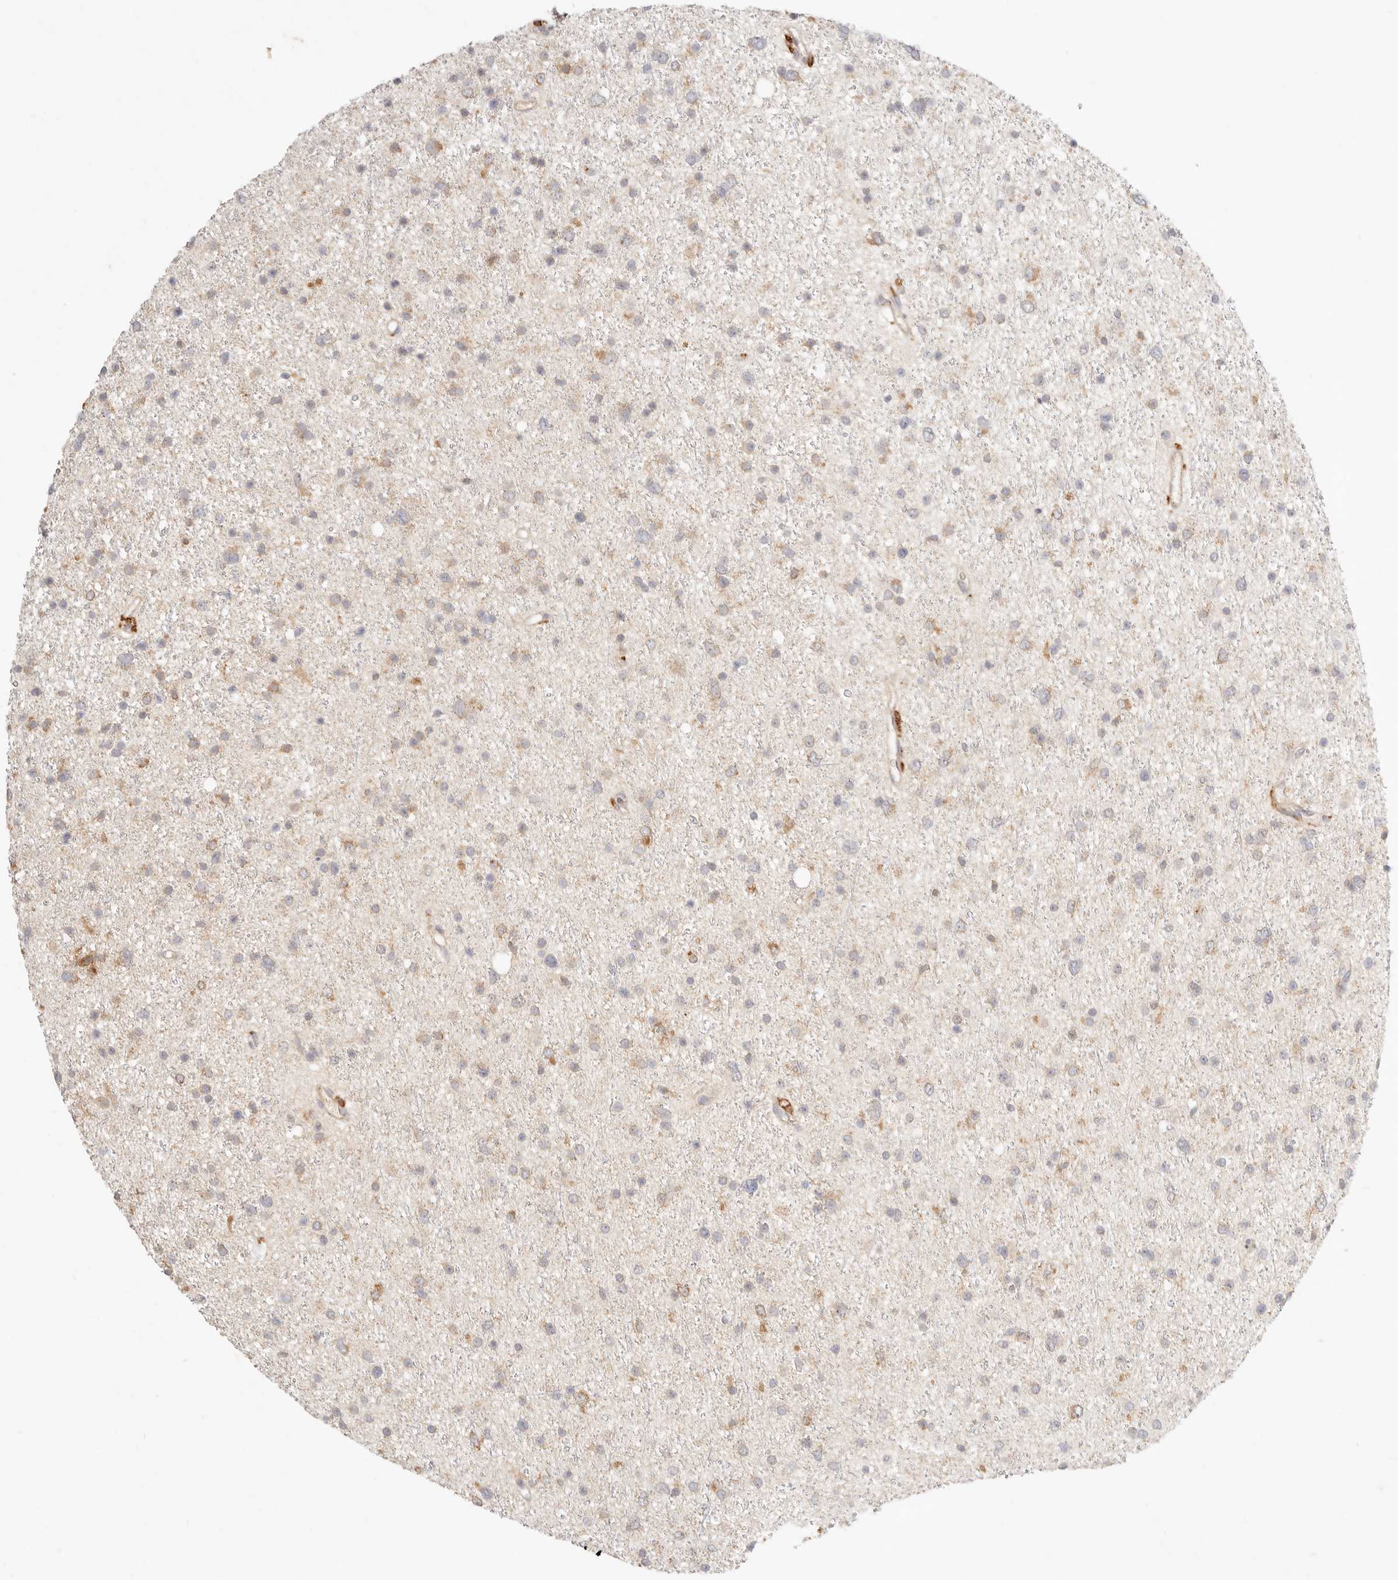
{"staining": {"intensity": "weak", "quantity": "25%-75%", "location": "cytoplasmic/membranous"}, "tissue": "glioma", "cell_type": "Tumor cells", "image_type": "cancer", "snomed": [{"axis": "morphology", "description": "Glioma, malignant, Low grade"}, {"axis": "topography", "description": "Cerebral cortex"}], "caption": "The micrograph exhibits a brown stain indicating the presence of a protein in the cytoplasmic/membranous of tumor cells in glioma. (Stains: DAB (3,3'-diaminobenzidine) in brown, nuclei in blue, Microscopy: brightfield microscopy at high magnification).", "gene": "HK2", "patient": {"sex": "female", "age": 39}}